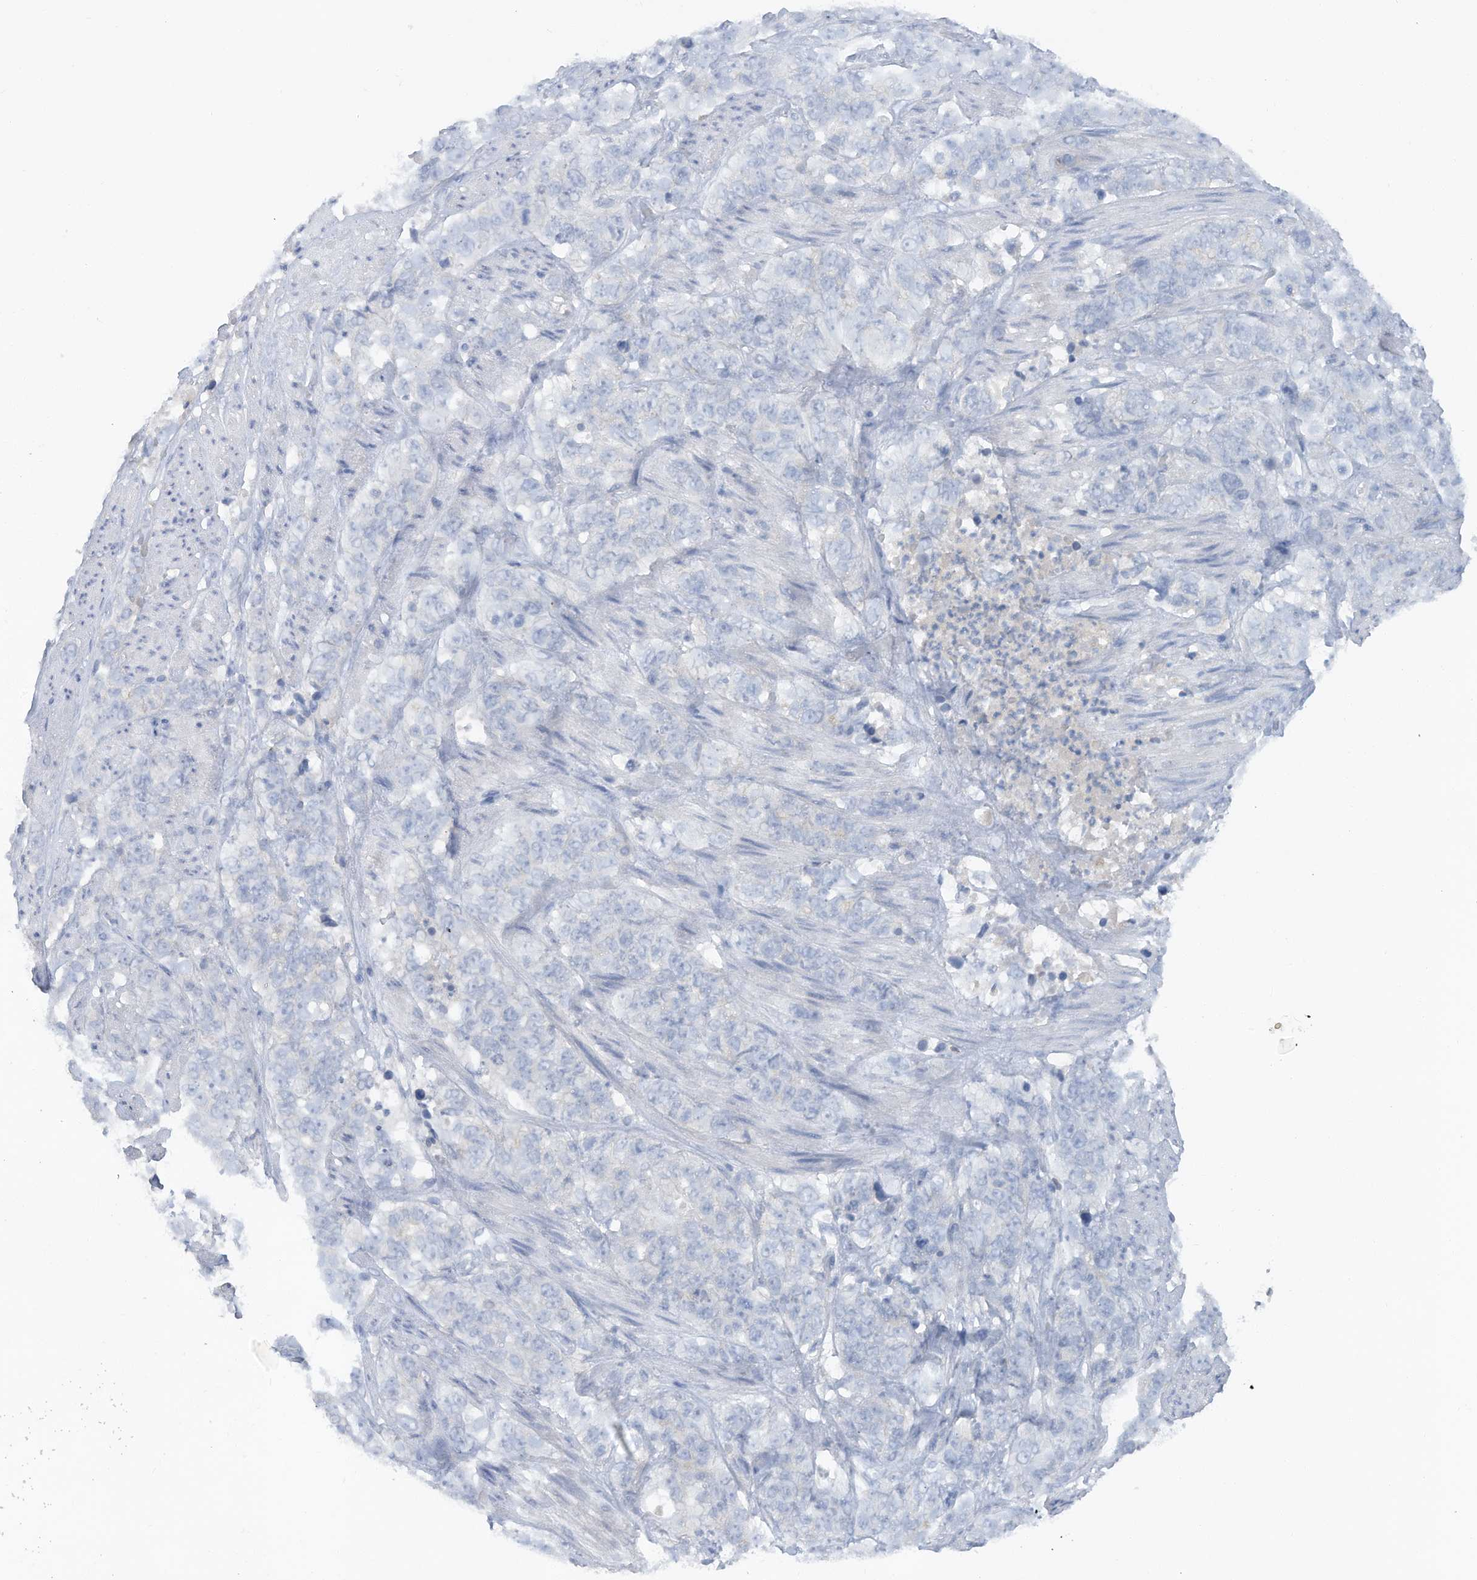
{"staining": {"intensity": "negative", "quantity": "none", "location": "none"}, "tissue": "stomach cancer", "cell_type": "Tumor cells", "image_type": "cancer", "snomed": [{"axis": "morphology", "description": "Adenocarcinoma, NOS"}, {"axis": "topography", "description": "Stomach"}], "caption": "Immunohistochemistry (IHC) of human stomach cancer shows no expression in tumor cells.", "gene": "HAS3", "patient": {"sex": "male", "age": 48}}